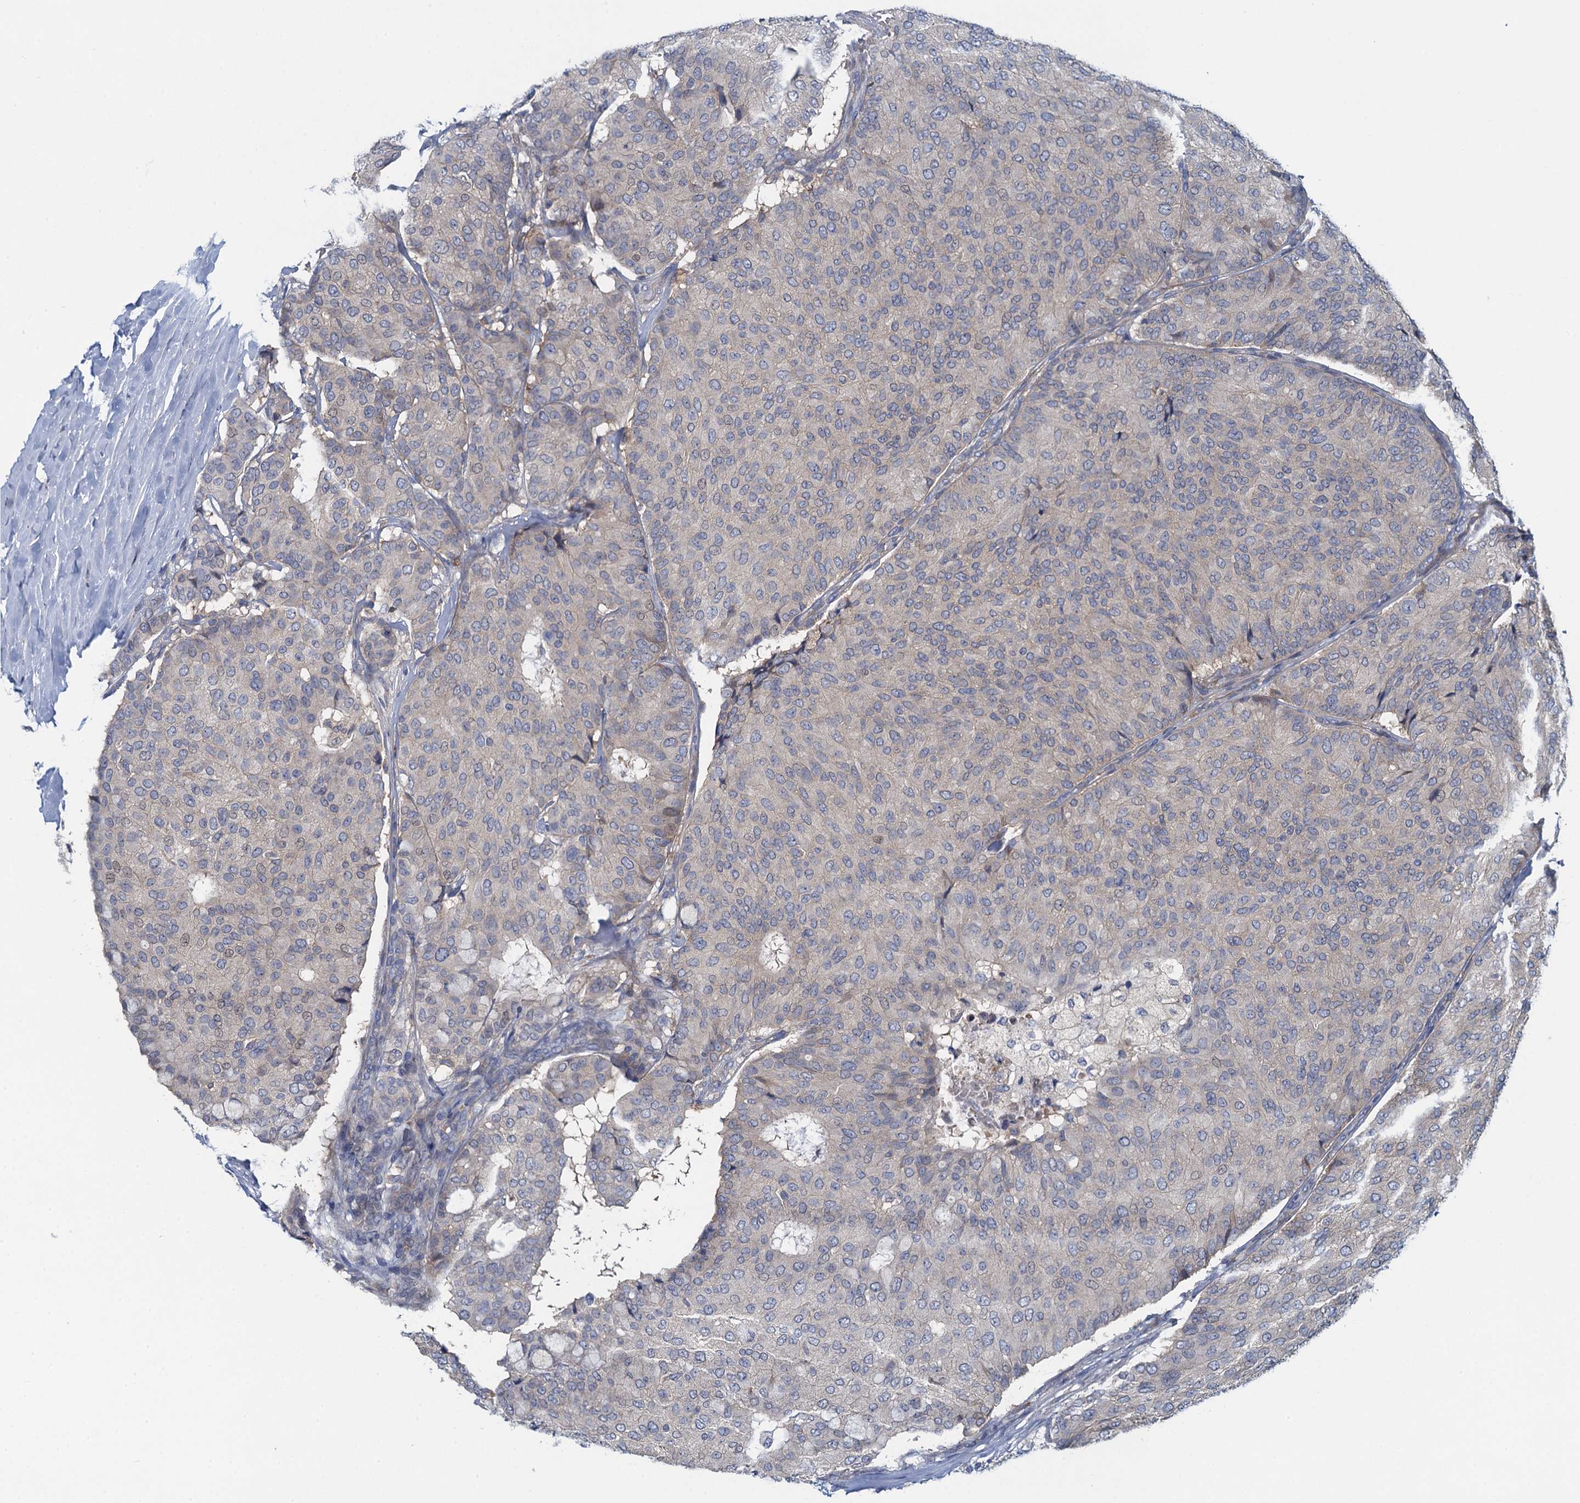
{"staining": {"intensity": "weak", "quantity": "<25%", "location": "cytoplasmic/membranous"}, "tissue": "breast cancer", "cell_type": "Tumor cells", "image_type": "cancer", "snomed": [{"axis": "morphology", "description": "Duct carcinoma"}, {"axis": "topography", "description": "Breast"}], "caption": "DAB immunohistochemical staining of breast cancer displays no significant expression in tumor cells.", "gene": "NCKAP1L", "patient": {"sex": "female", "age": 75}}